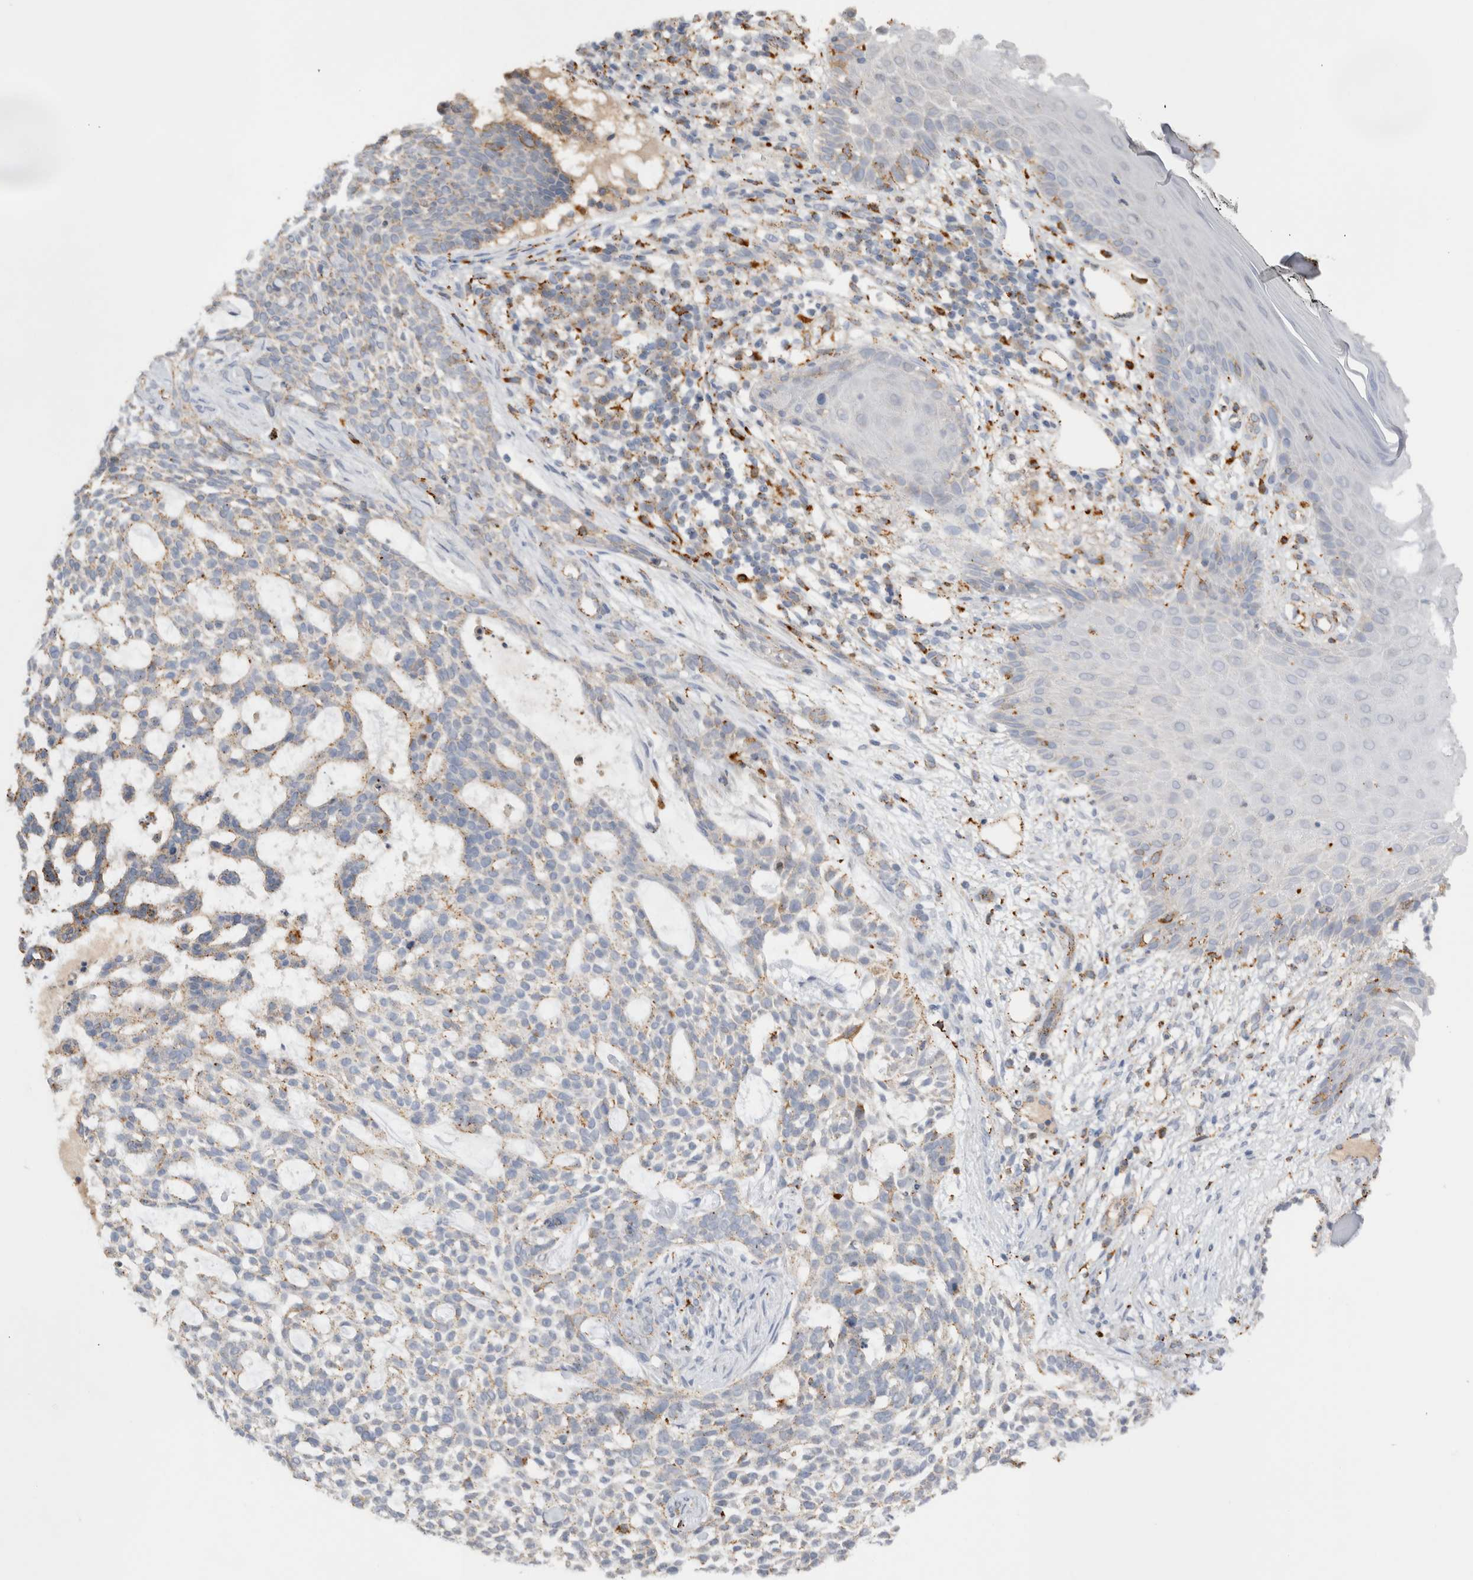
{"staining": {"intensity": "weak", "quantity": "25%-75%", "location": "cytoplasmic/membranous"}, "tissue": "skin cancer", "cell_type": "Tumor cells", "image_type": "cancer", "snomed": [{"axis": "morphology", "description": "Basal cell carcinoma"}, {"axis": "topography", "description": "Skin"}], "caption": "Immunohistochemistry staining of basal cell carcinoma (skin), which displays low levels of weak cytoplasmic/membranous staining in about 25%-75% of tumor cells indicating weak cytoplasmic/membranous protein expression. The staining was performed using DAB (brown) for protein detection and nuclei were counterstained in hematoxylin (blue).", "gene": "GNS", "patient": {"sex": "female", "age": 64}}